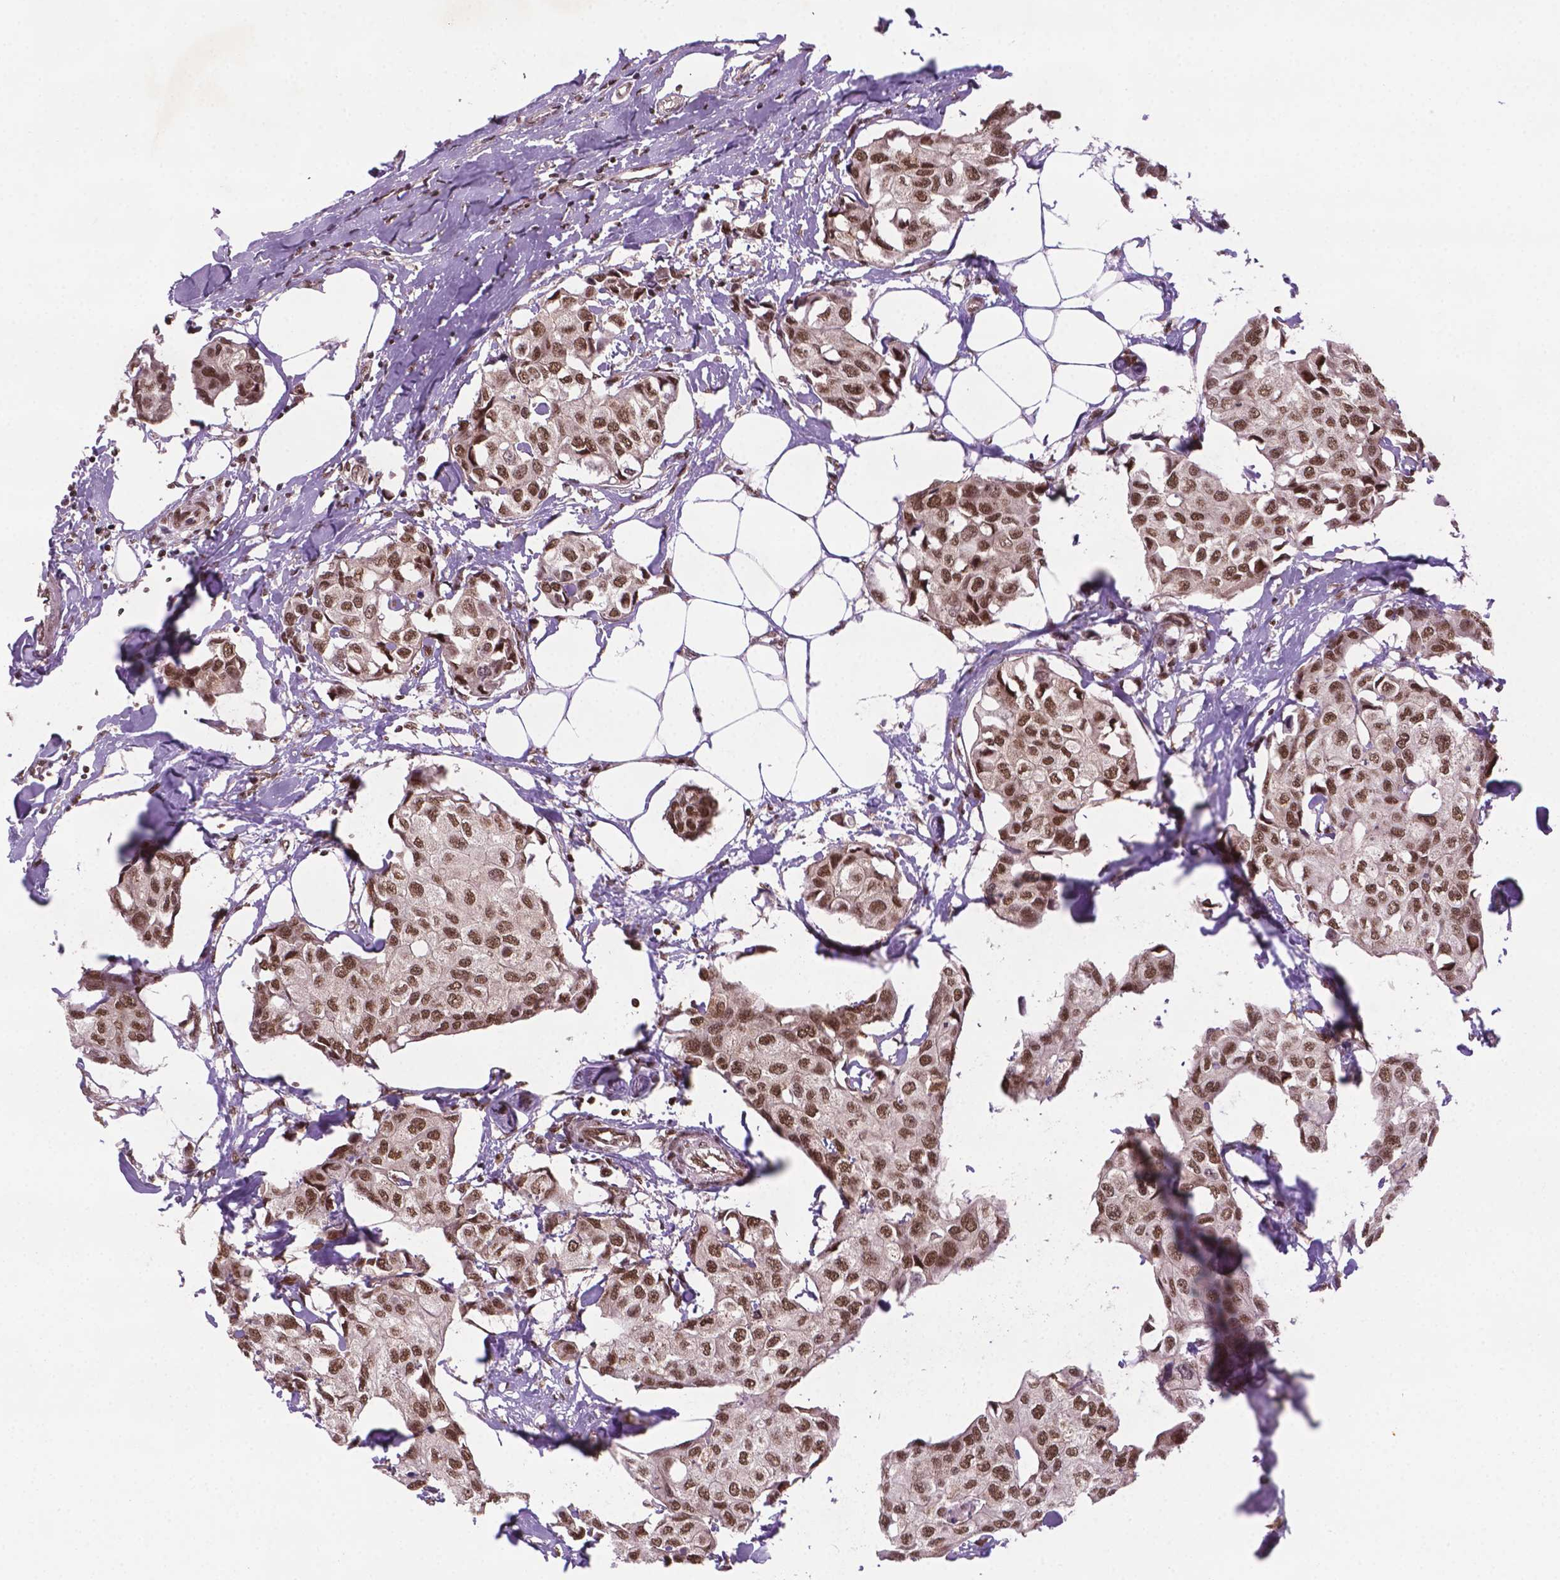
{"staining": {"intensity": "moderate", "quantity": ">75%", "location": "nuclear"}, "tissue": "breast cancer", "cell_type": "Tumor cells", "image_type": "cancer", "snomed": [{"axis": "morphology", "description": "Duct carcinoma"}, {"axis": "topography", "description": "Breast"}], "caption": "Protein staining of breast cancer (invasive ductal carcinoma) tissue demonstrates moderate nuclear staining in approximately >75% of tumor cells. Using DAB (3,3'-diaminobenzidine) (brown) and hematoxylin (blue) stains, captured at high magnification using brightfield microscopy.", "gene": "SIRT6", "patient": {"sex": "female", "age": 80}}